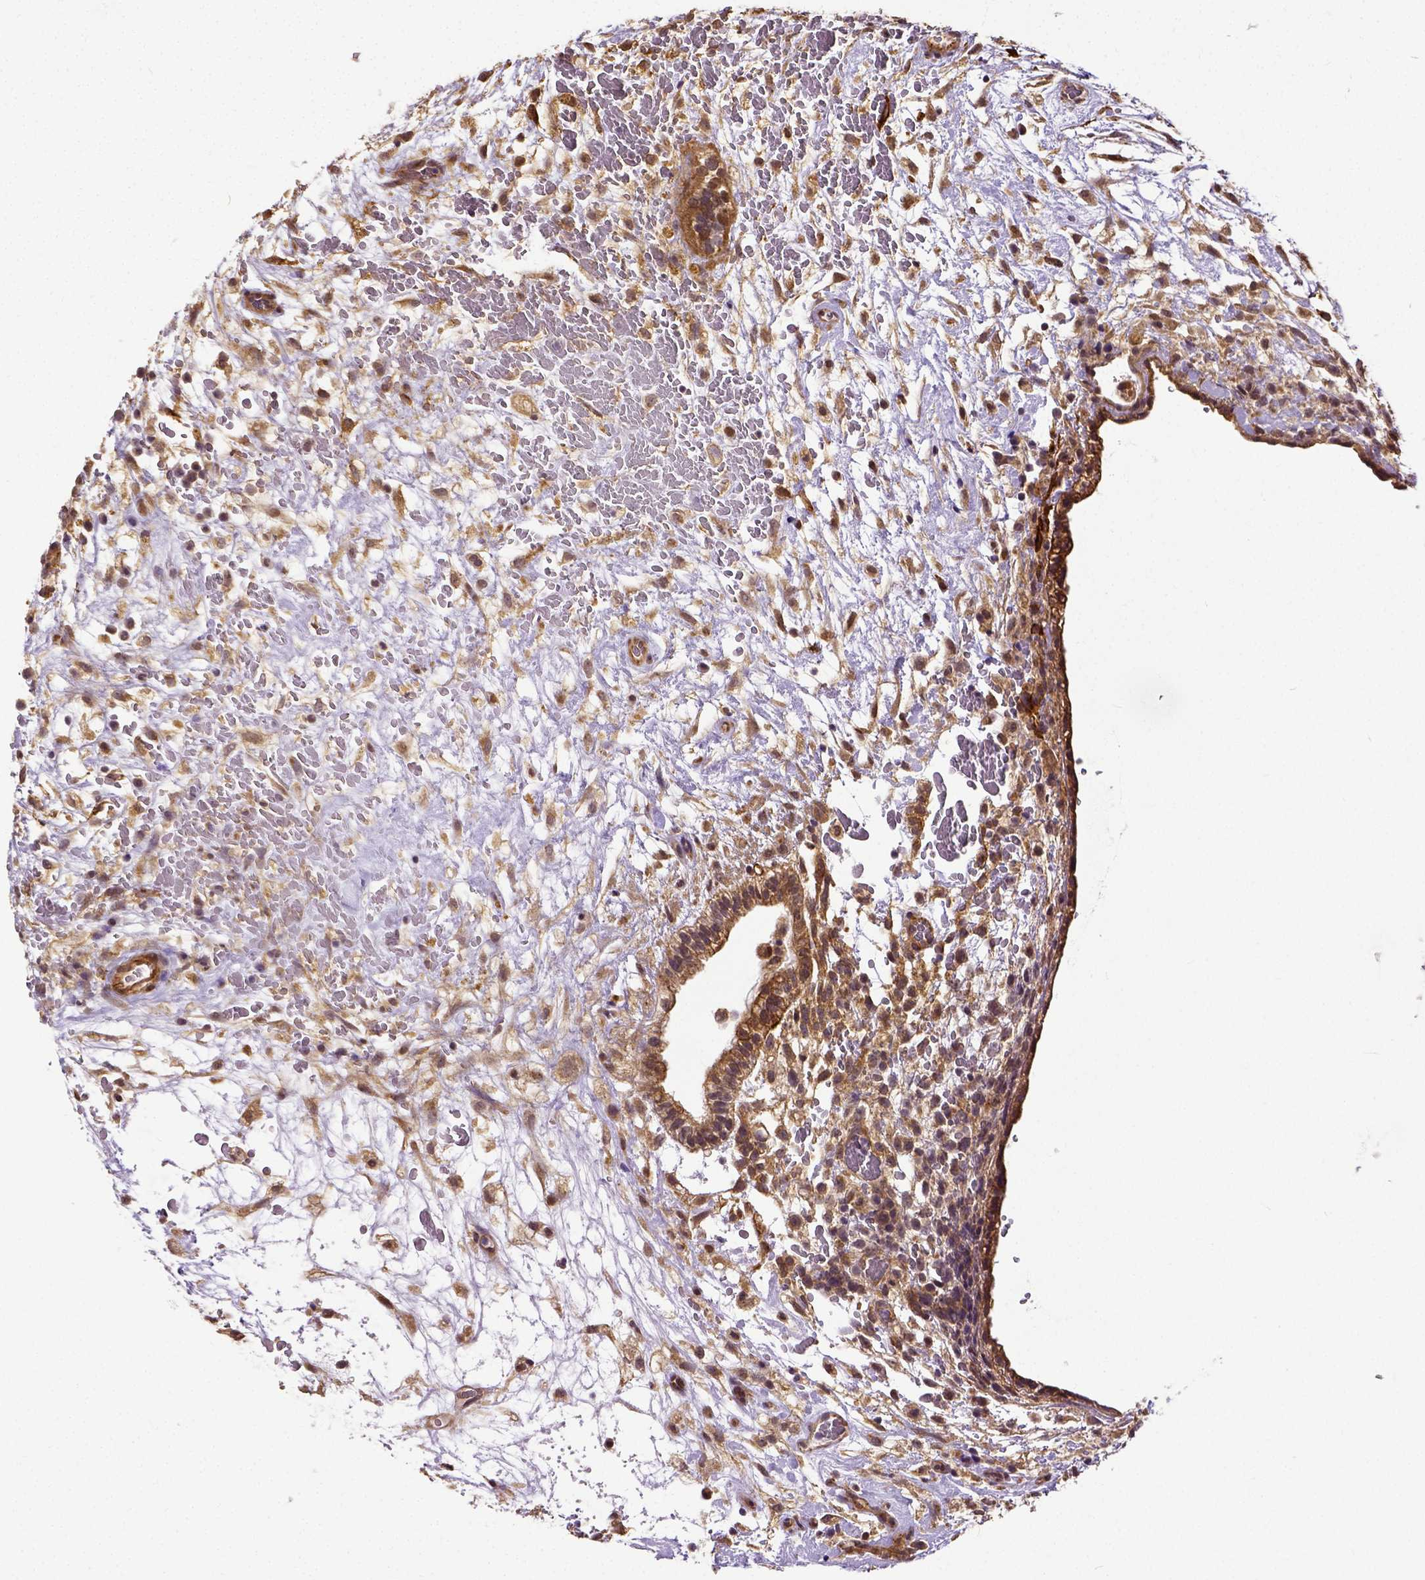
{"staining": {"intensity": "moderate", "quantity": ">75%", "location": "cytoplasmic/membranous"}, "tissue": "testis cancer", "cell_type": "Tumor cells", "image_type": "cancer", "snomed": [{"axis": "morphology", "description": "Normal tissue, NOS"}, {"axis": "morphology", "description": "Carcinoma, Embryonal, NOS"}, {"axis": "topography", "description": "Testis"}], "caption": "Immunohistochemical staining of testis embryonal carcinoma displays moderate cytoplasmic/membranous protein staining in about >75% of tumor cells.", "gene": "DICER1", "patient": {"sex": "male", "age": 32}}